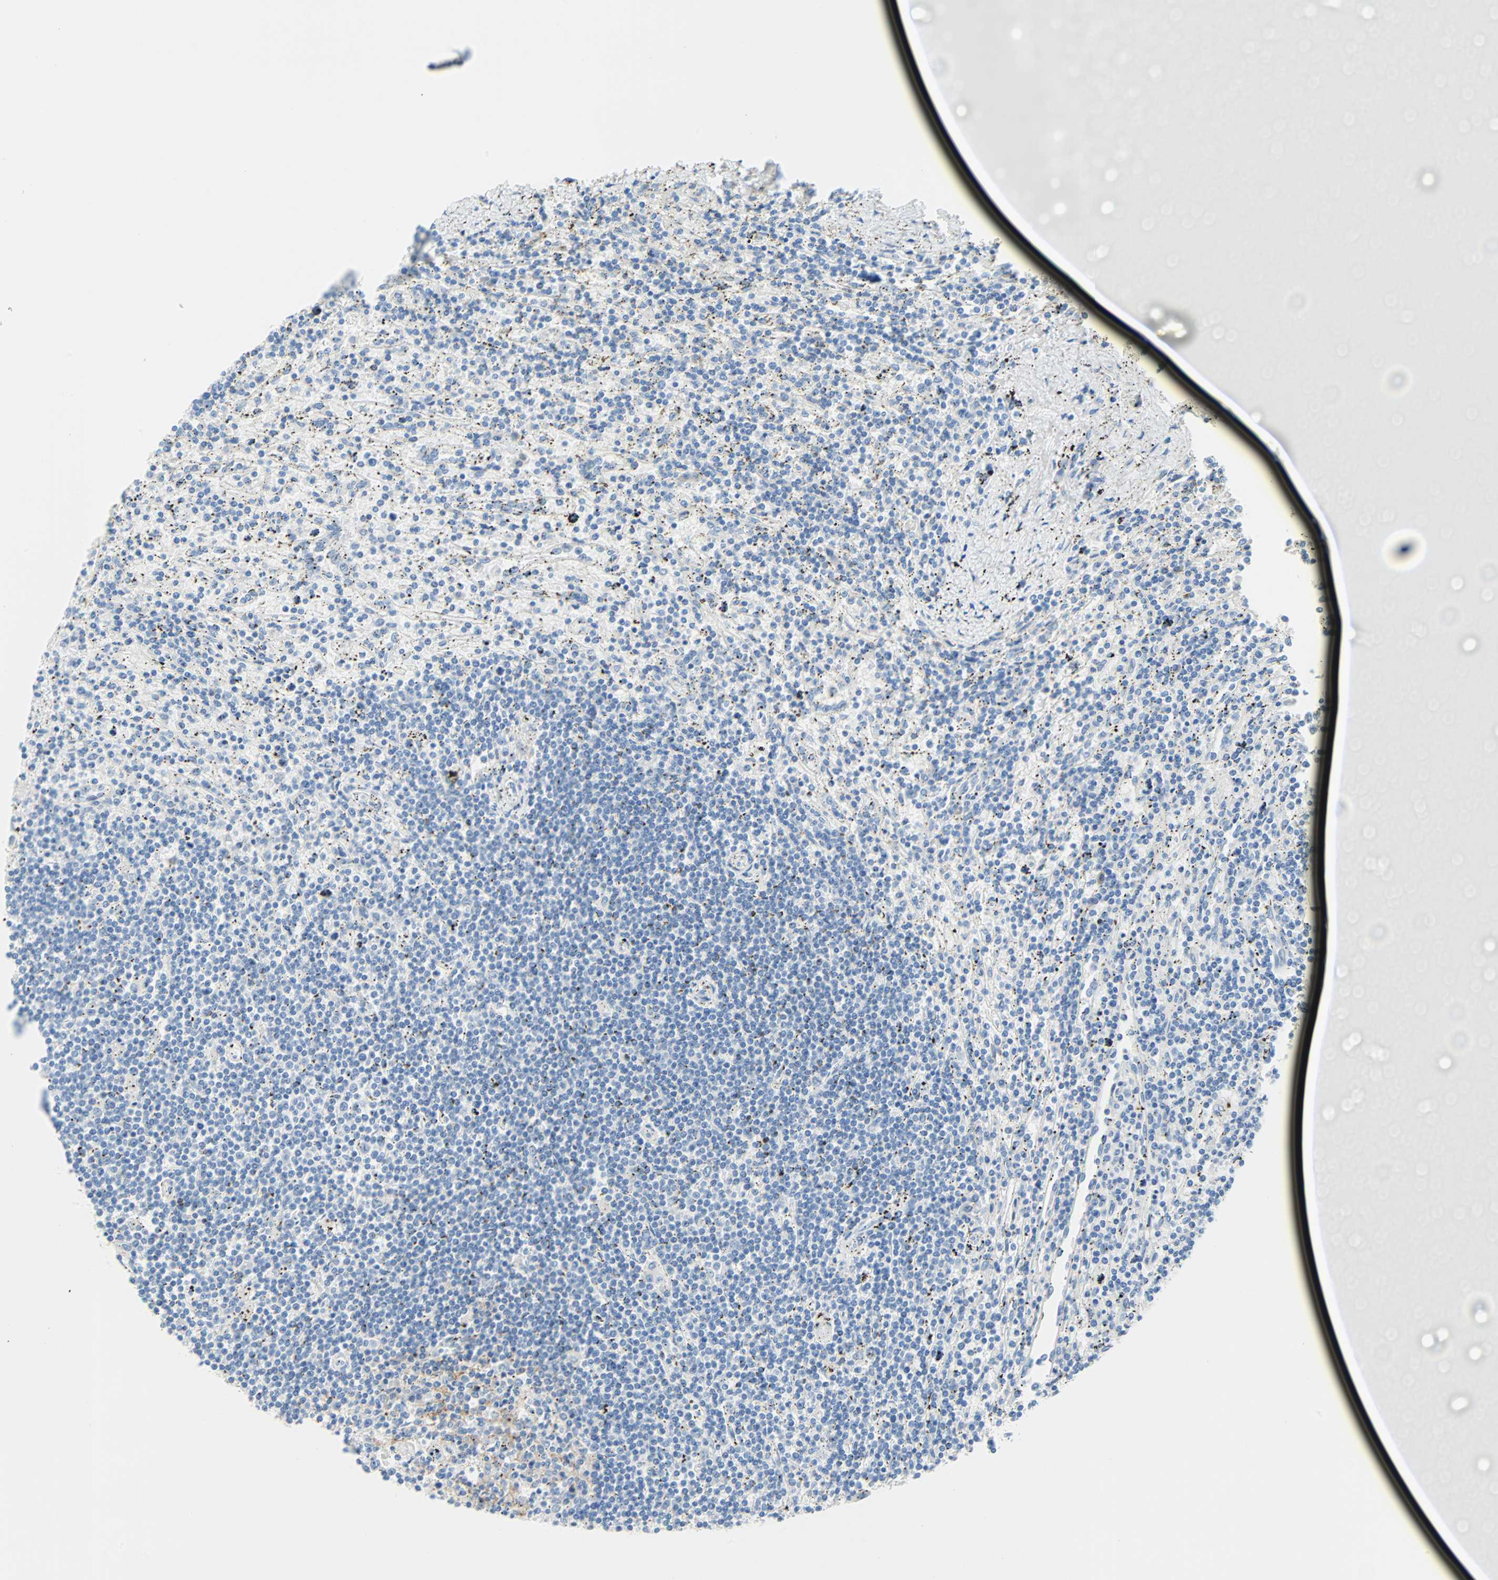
{"staining": {"intensity": "negative", "quantity": "none", "location": "none"}, "tissue": "lymphoma", "cell_type": "Tumor cells", "image_type": "cancer", "snomed": [{"axis": "morphology", "description": "Malignant lymphoma, non-Hodgkin's type, Low grade"}, {"axis": "topography", "description": "Spleen"}], "caption": "High magnification brightfield microscopy of lymphoma stained with DAB (3,3'-diaminobenzidine) (brown) and counterstained with hematoxylin (blue): tumor cells show no significant positivity. (Brightfield microscopy of DAB IHC at high magnification).", "gene": "PDPN", "patient": {"sex": "male", "age": 76}}